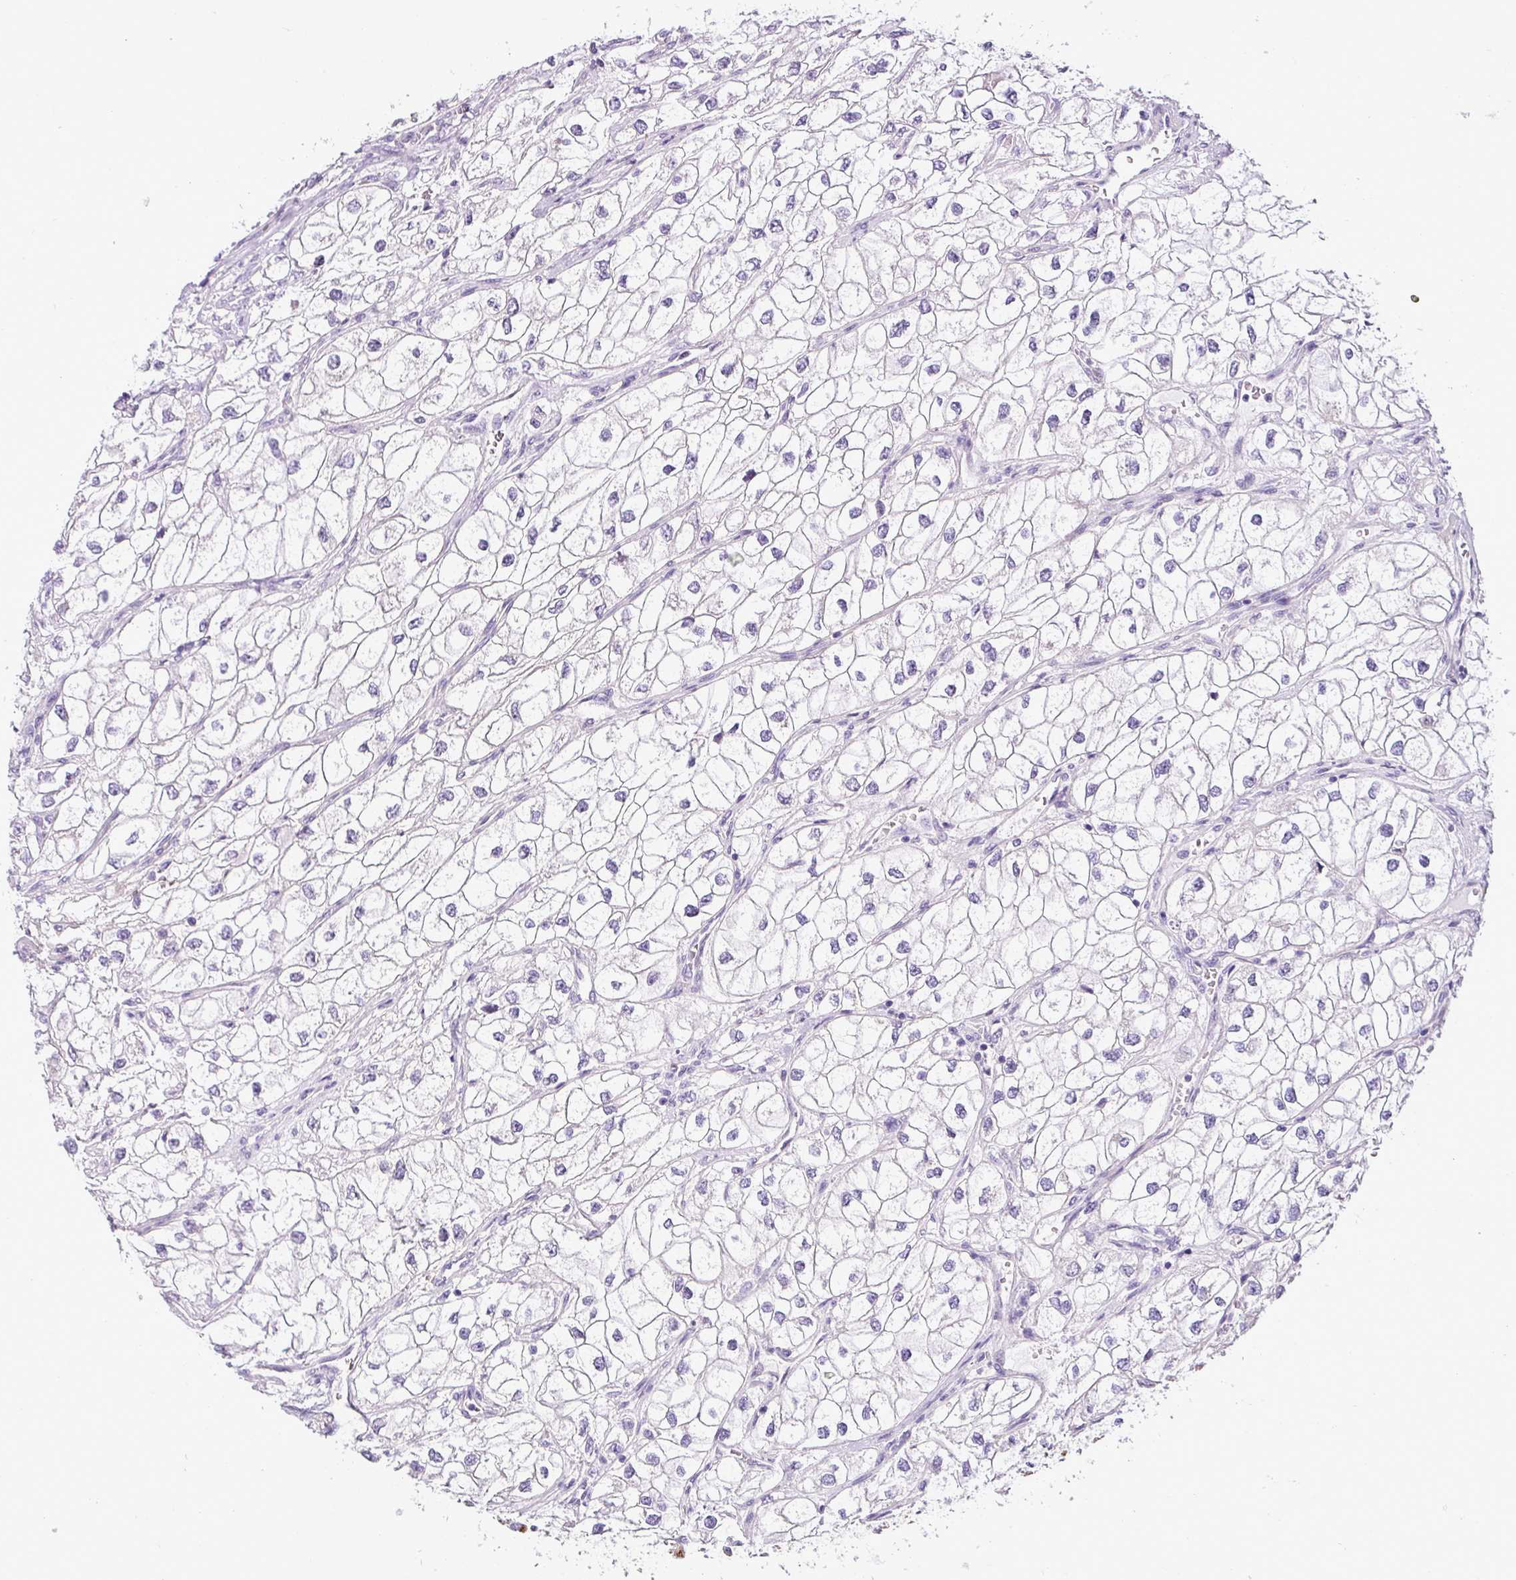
{"staining": {"intensity": "negative", "quantity": "none", "location": "none"}, "tissue": "renal cancer", "cell_type": "Tumor cells", "image_type": "cancer", "snomed": [{"axis": "morphology", "description": "Adenocarcinoma, NOS"}, {"axis": "topography", "description": "Kidney"}], "caption": "The histopathology image reveals no significant positivity in tumor cells of renal cancer (adenocarcinoma).", "gene": "HMCN2", "patient": {"sex": "male", "age": 59}}